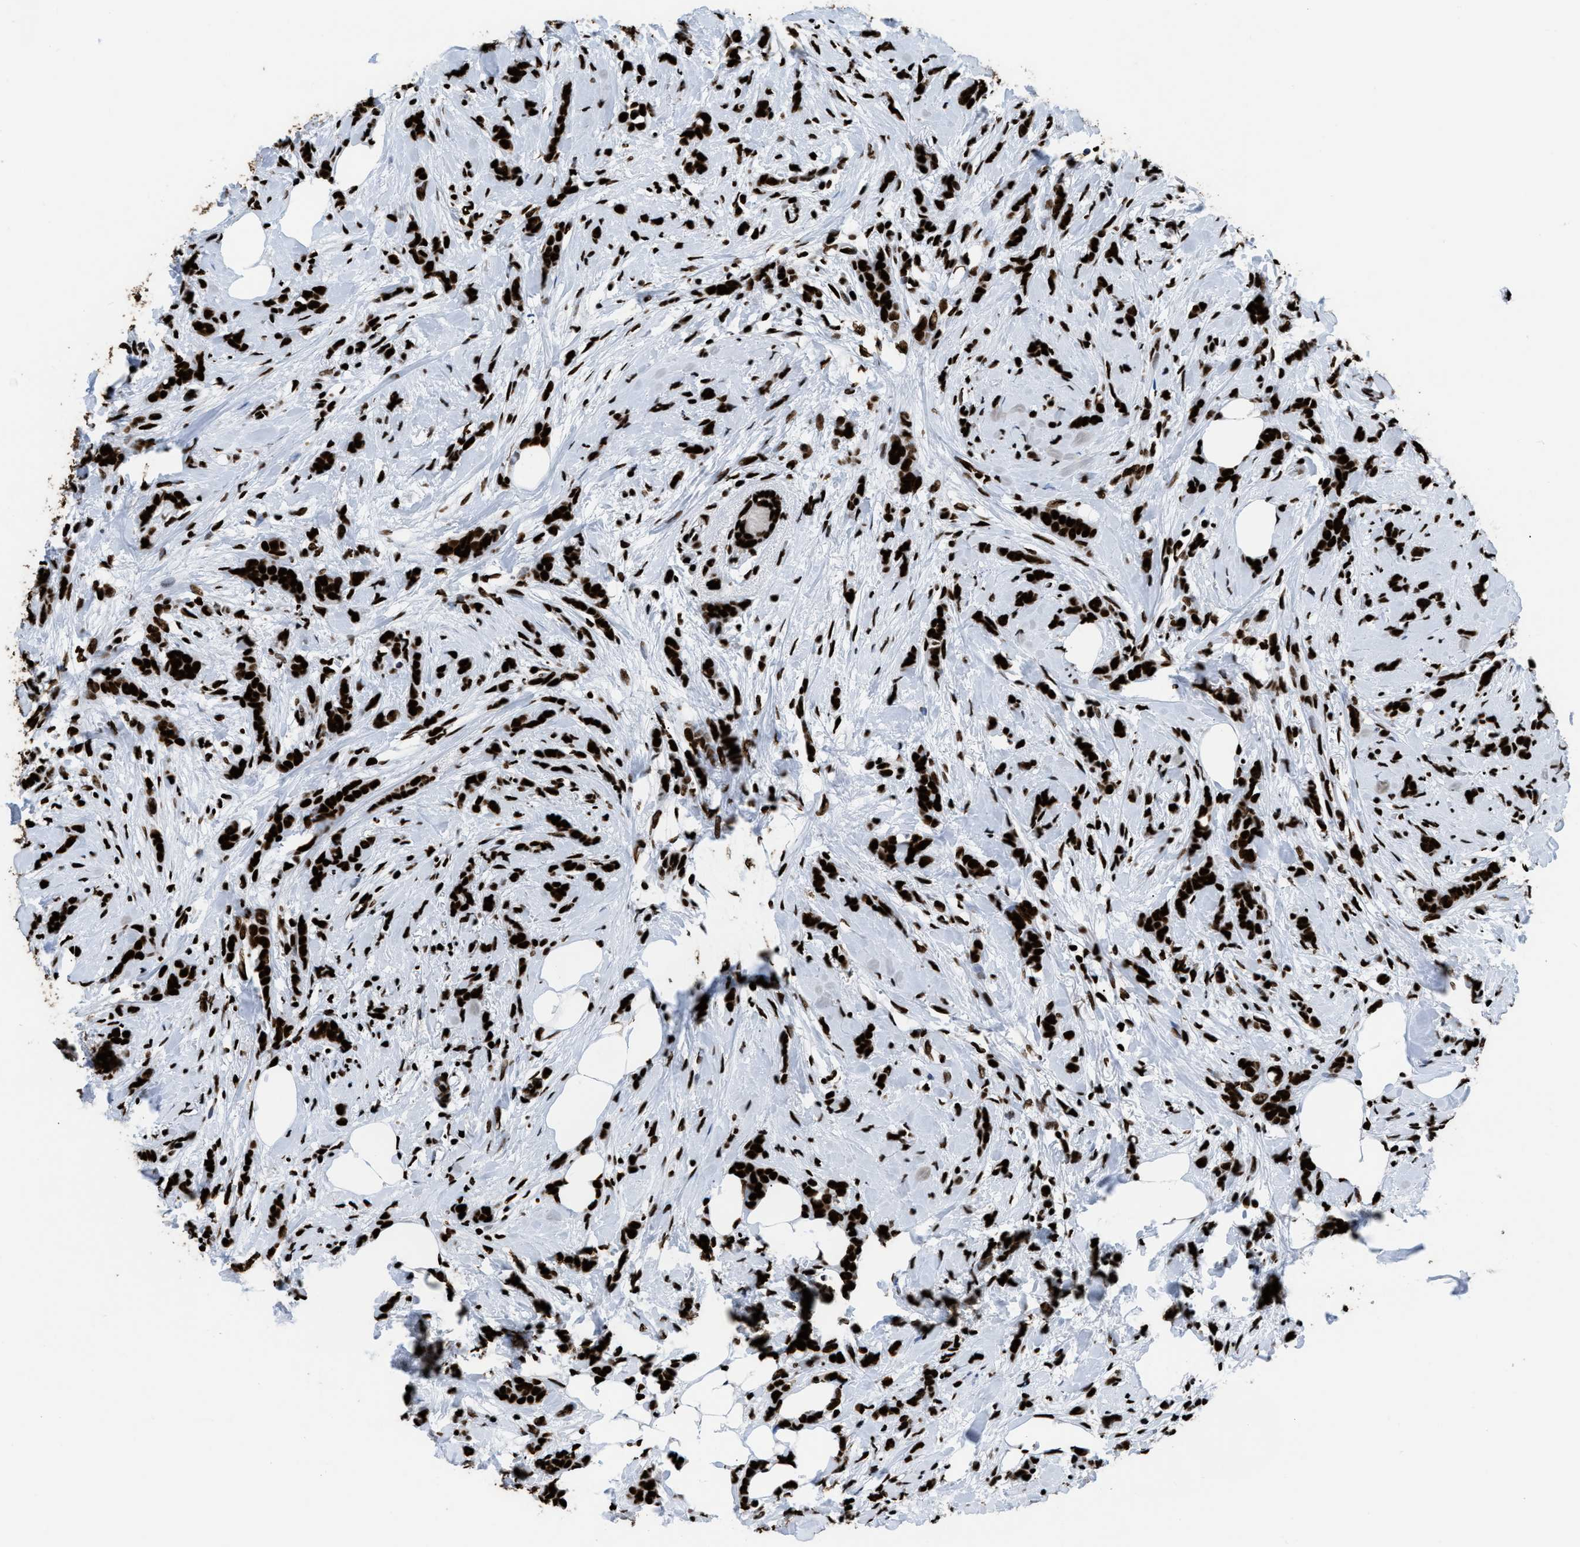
{"staining": {"intensity": "strong", "quantity": ">75%", "location": "nuclear"}, "tissue": "breast cancer", "cell_type": "Tumor cells", "image_type": "cancer", "snomed": [{"axis": "morphology", "description": "Lobular carcinoma, in situ"}, {"axis": "morphology", "description": "Lobular carcinoma"}, {"axis": "topography", "description": "Breast"}], "caption": "Protein analysis of breast cancer (lobular carcinoma in situ) tissue reveals strong nuclear staining in about >75% of tumor cells.", "gene": "HNRNPM", "patient": {"sex": "female", "age": 41}}